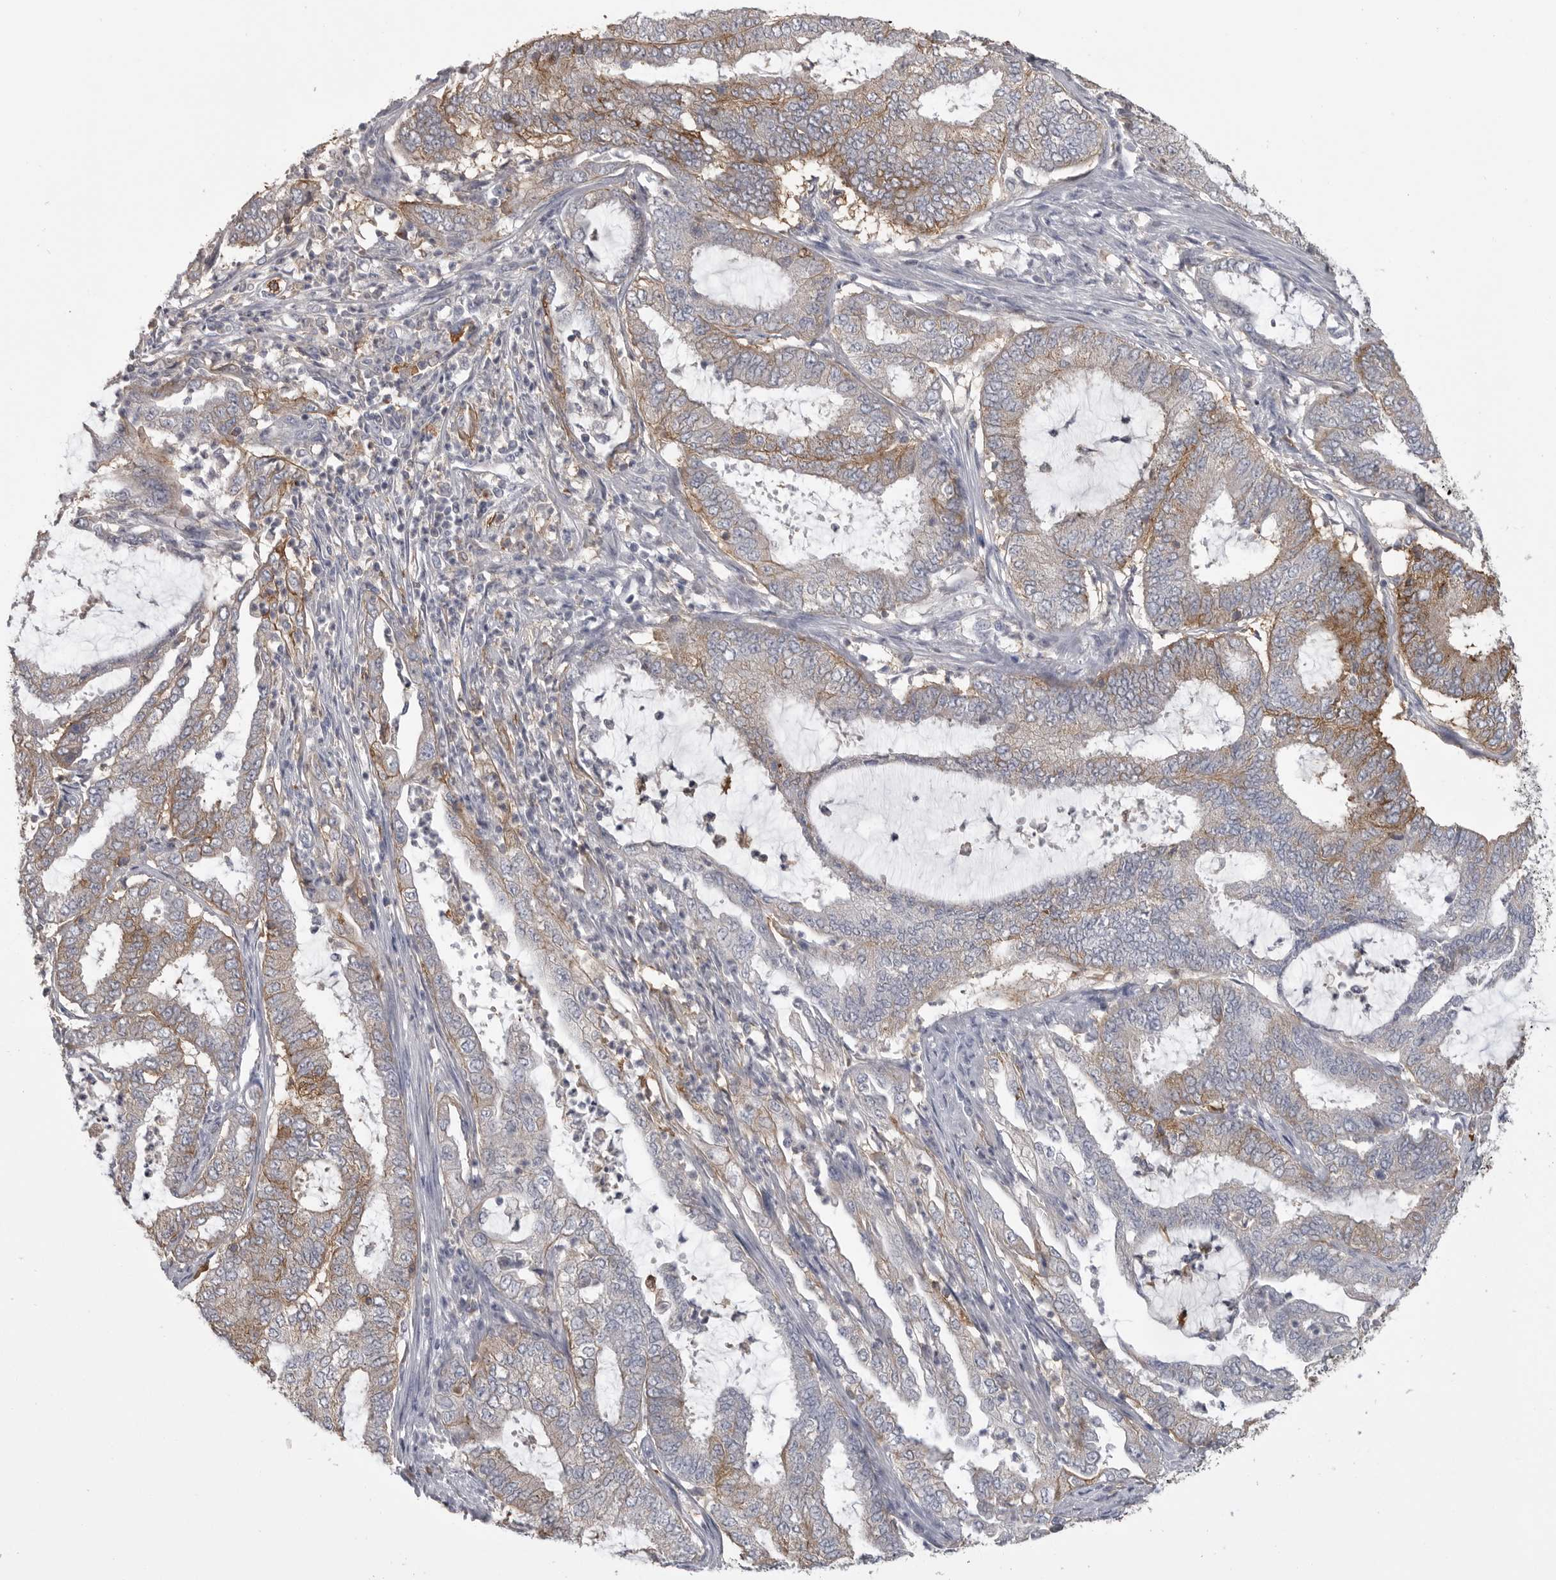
{"staining": {"intensity": "moderate", "quantity": "25%-75%", "location": "cytoplasmic/membranous"}, "tissue": "endometrial cancer", "cell_type": "Tumor cells", "image_type": "cancer", "snomed": [{"axis": "morphology", "description": "Adenocarcinoma, NOS"}, {"axis": "topography", "description": "Endometrium"}], "caption": "Brown immunohistochemical staining in adenocarcinoma (endometrial) shows moderate cytoplasmic/membranous staining in approximately 25%-75% of tumor cells. The protein is stained brown, and the nuclei are stained in blue (DAB IHC with brightfield microscopy, high magnification).", "gene": "CMTM6", "patient": {"sex": "female", "age": 51}}